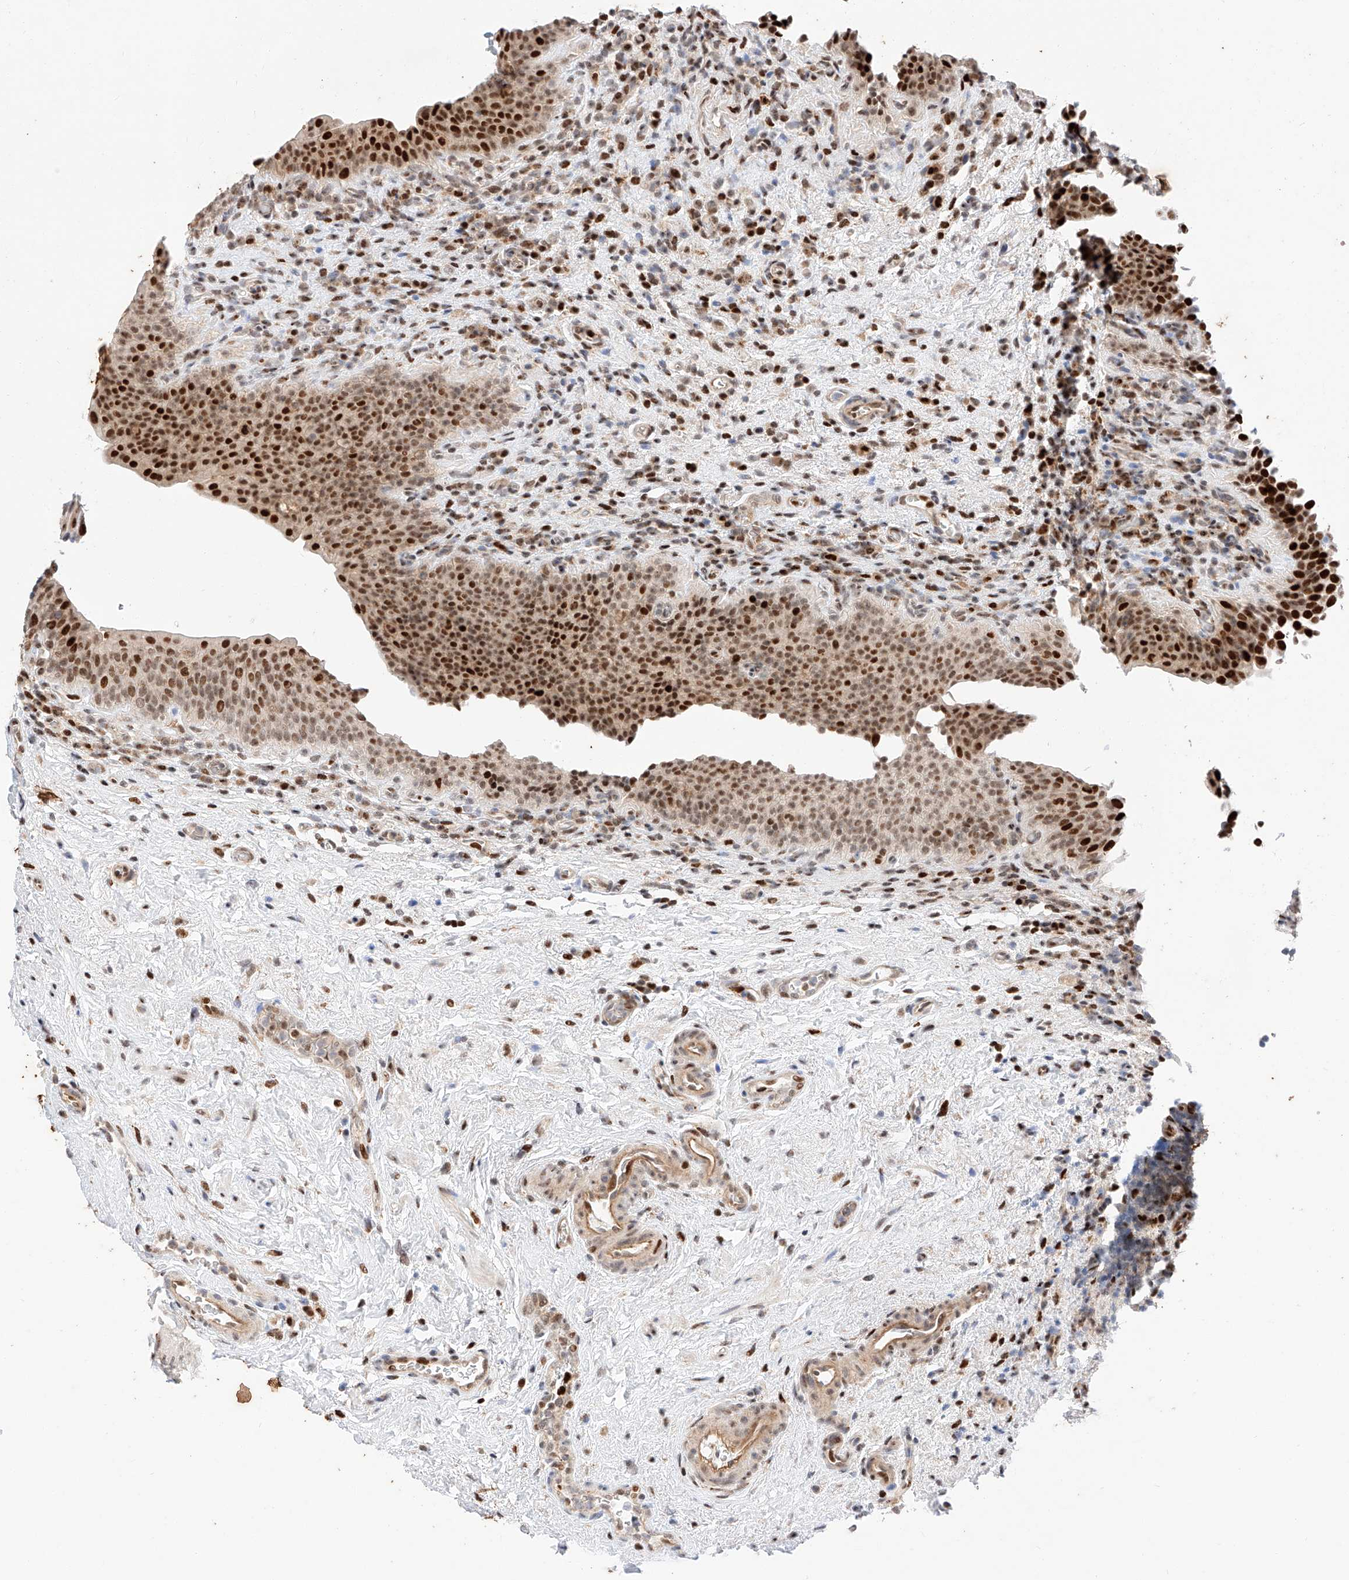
{"staining": {"intensity": "strong", "quantity": ">75%", "location": "nuclear"}, "tissue": "urinary bladder", "cell_type": "Urothelial cells", "image_type": "normal", "snomed": [{"axis": "morphology", "description": "Normal tissue, NOS"}, {"axis": "topography", "description": "Urinary bladder"}], "caption": "Human urinary bladder stained with a brown dye demonstrates strong nuclear positive expression in about >75% of urothelial cells.", "gene": "HDAC9", "patient": {"sex": "male", "age": 83}}